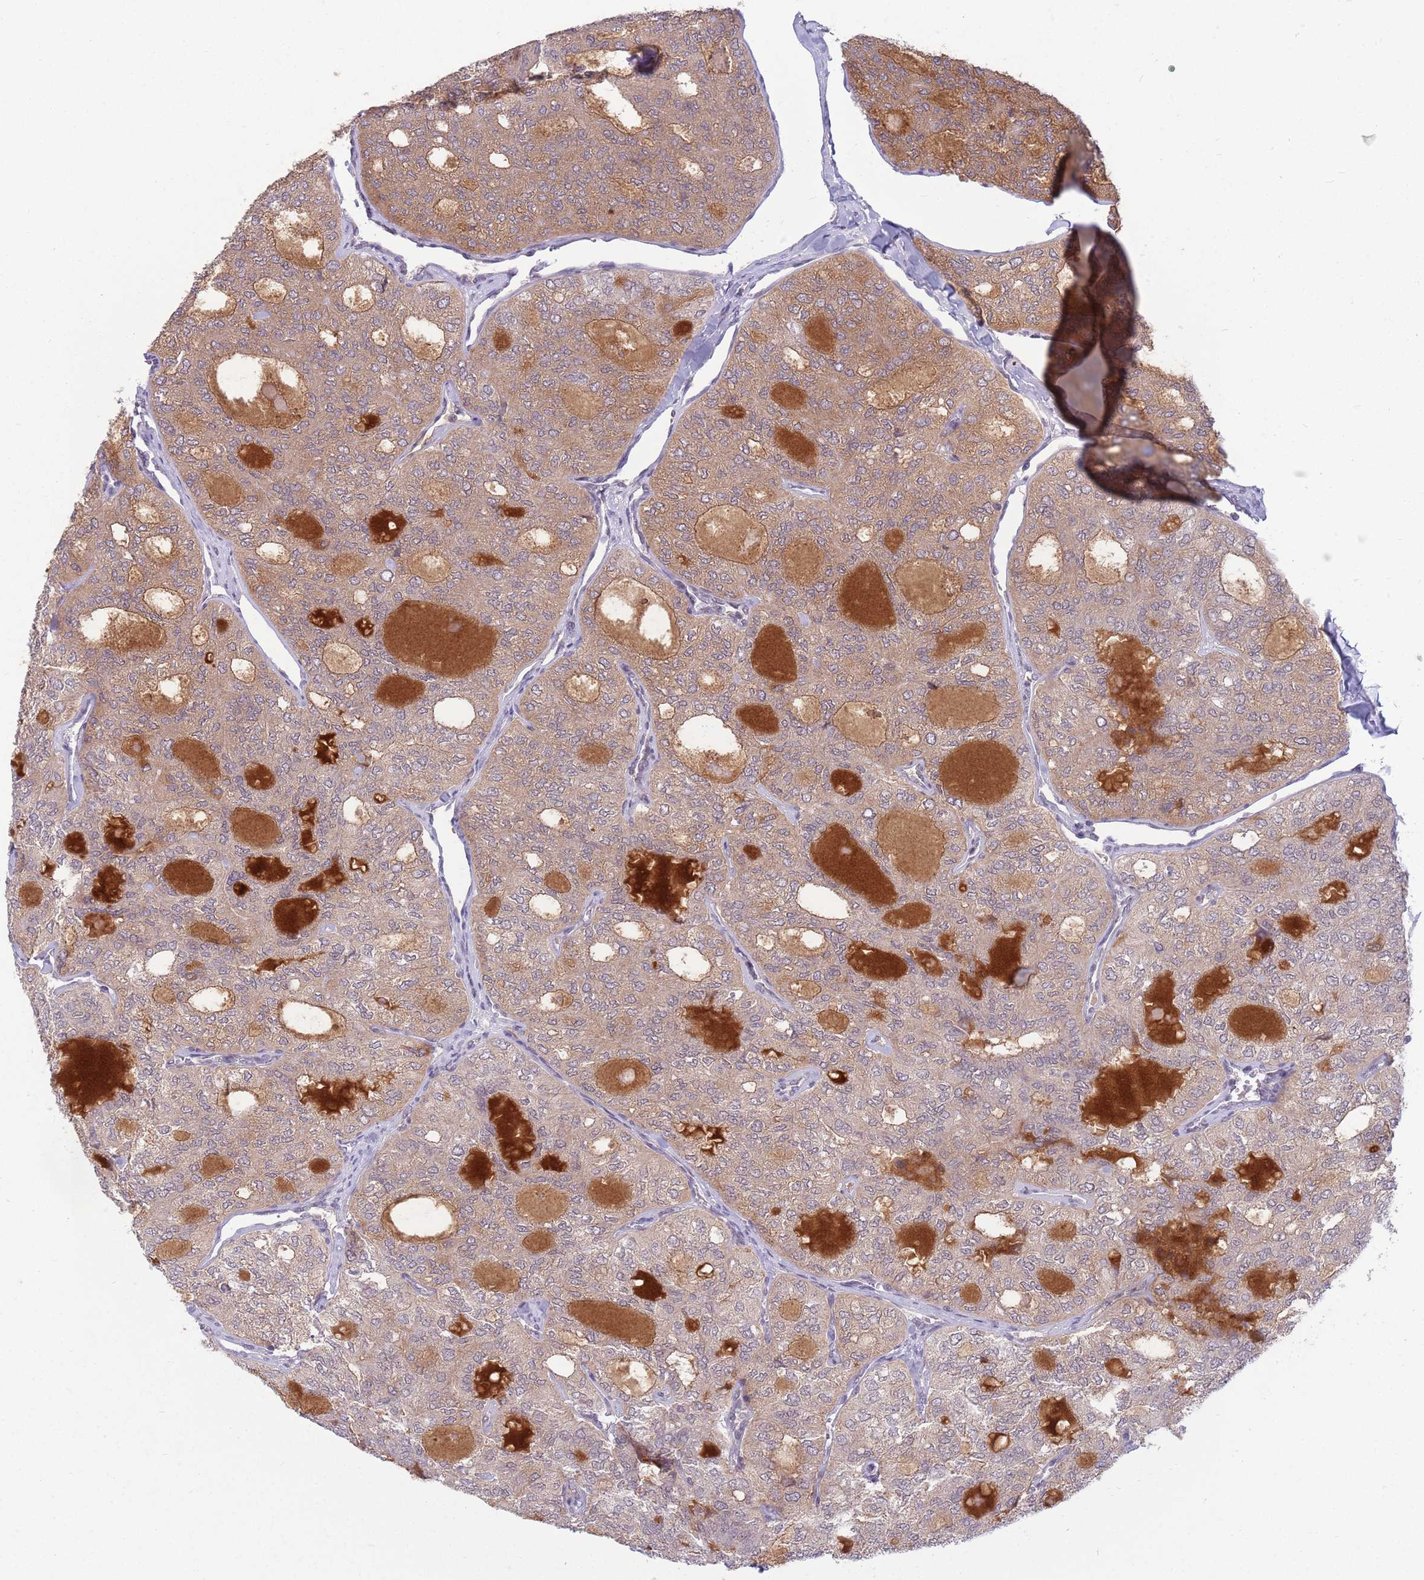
{"staining": {"intensity": "moderate", "quantity": "25%-75%", "location": "cytoplasmic/membranous"}, "tissue": "thyroid cancer", "cell_type": "Tumor cells", "image_type": "cancer", "snomed": [{"axis": "morphology", "description": "Follicular adenoma carcinoma, NOS"}, {"axis": "topography", "description": "Thyroid gland"}], "caption": "IHC of human thyroid cancer (follicular adenoma carcinoma) demonstrates medium levels of moderate cytoplasmic/membranous positivity in approximately 25%-75% of tumor cells.", "gene": "ZNF574", "patient": {"sex": "male", "age": 75}}